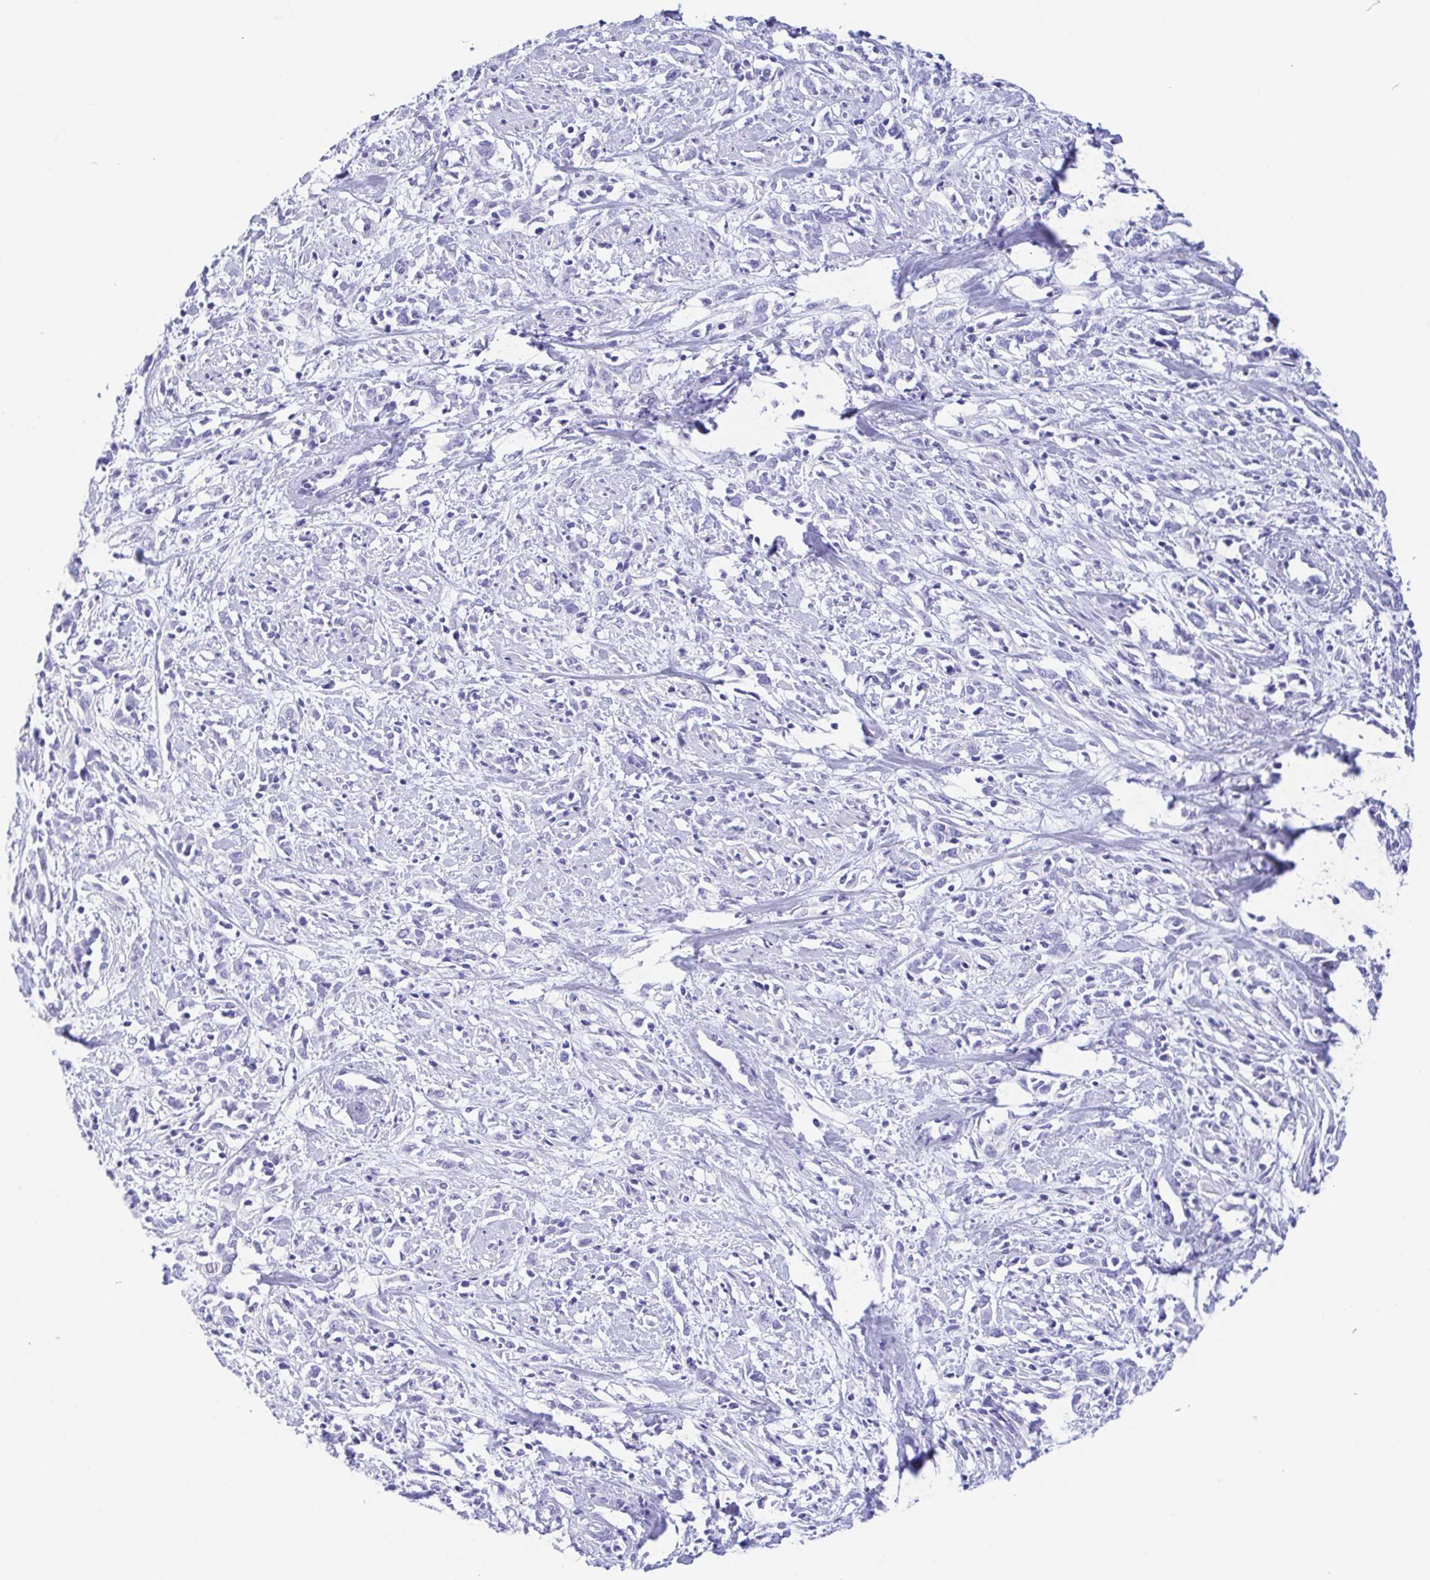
{"staining": {"intensity": "negative", "quantity": "none", "location": "none"}, "tissue": "cervical cancer", "cell_type": "Tumor cells", "image_type": "cancer", "snomed": [{"axis": "morphology", "description": "Adenocarcinoma, NOS"}, {"axis": "topography", "description": "Cervix"}], "caption": "Tumor cells are negative for brown protein staining in adenocarcinoma (cervical). (DAB (3,3'-diaminobenzidine) immunohistochemistry (IHC) with hematoxylin counter stain).", "gene": "GKN1", "patient": {"sex": "female", "age": 40}}